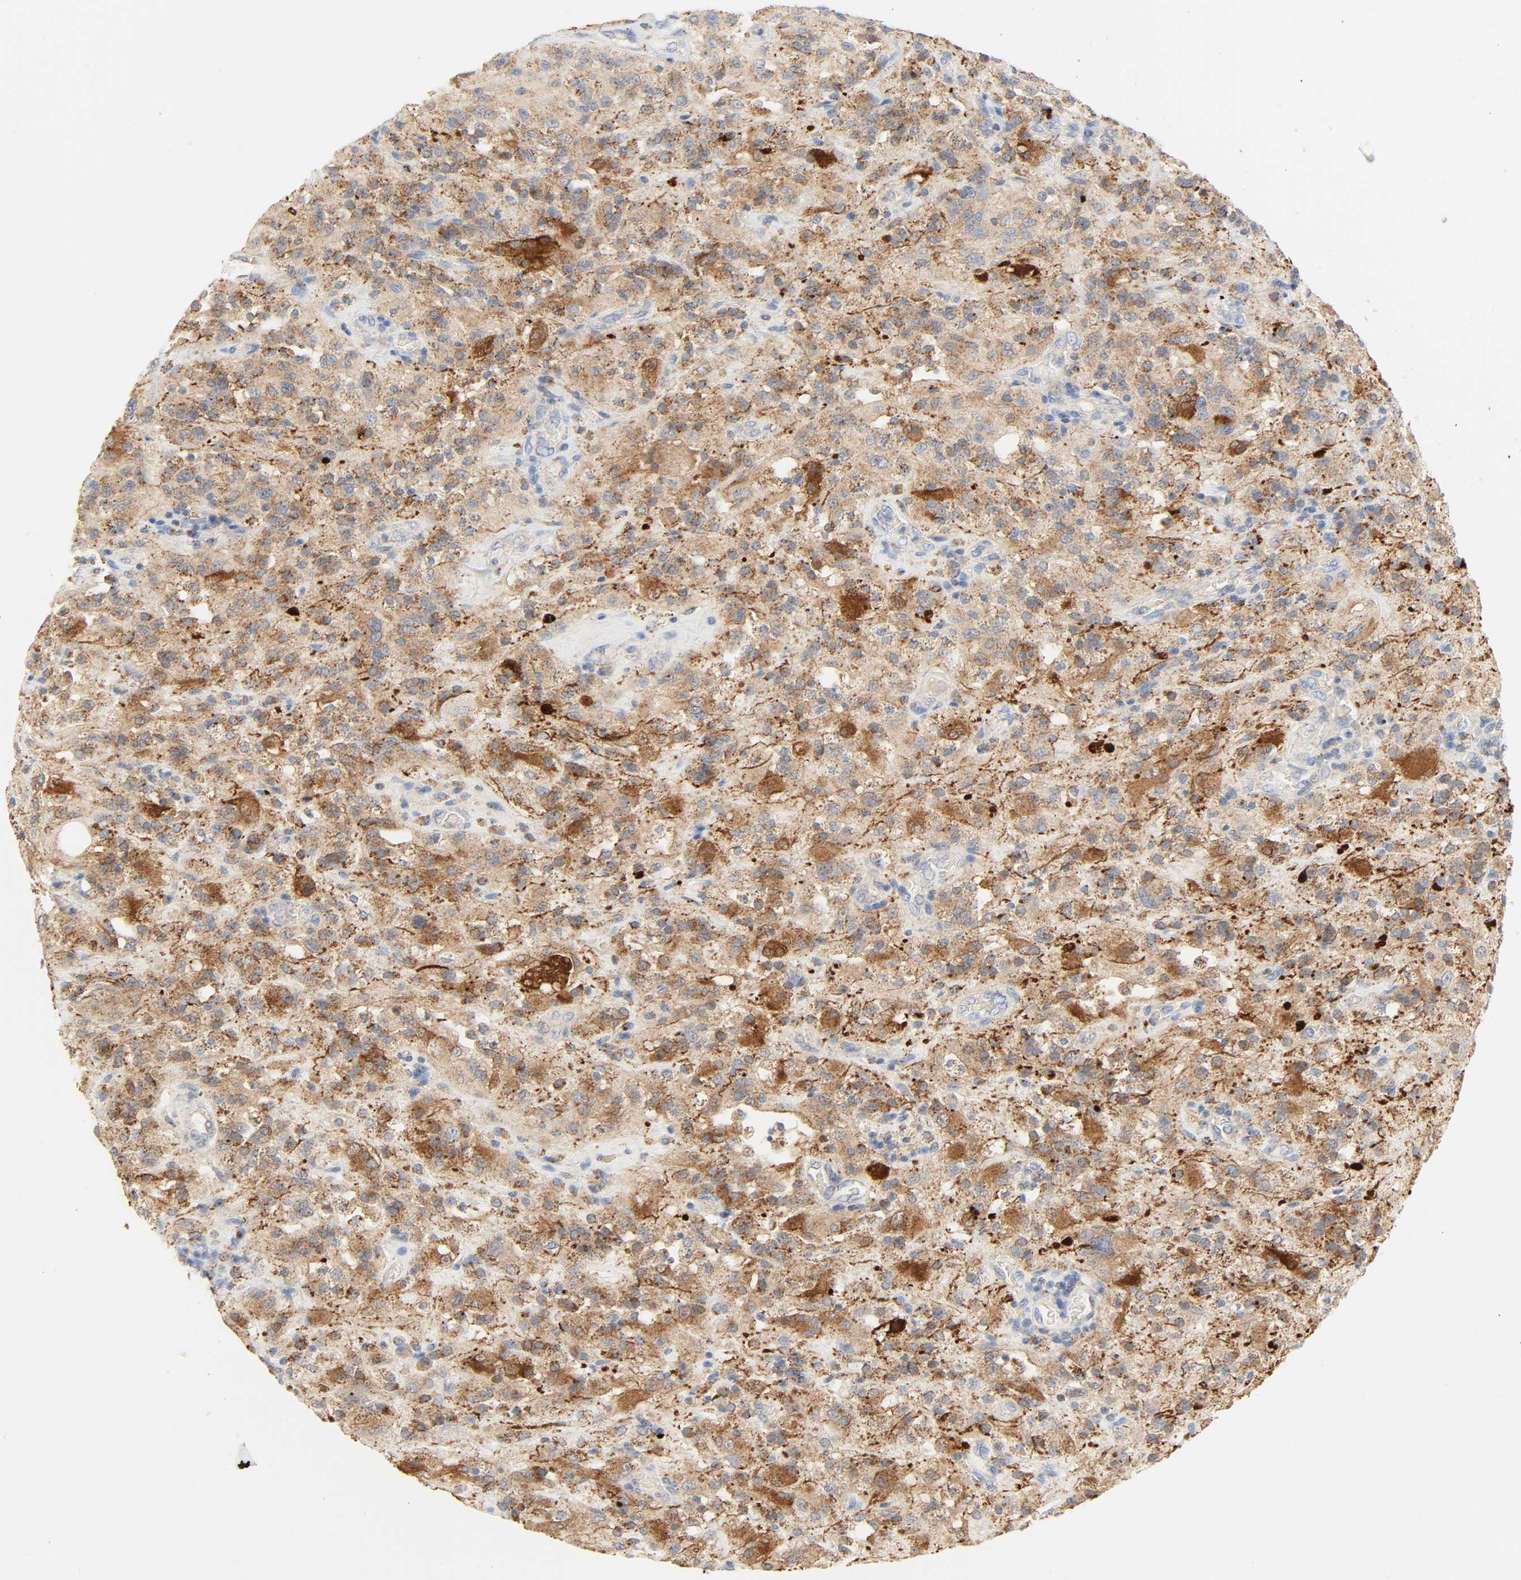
{"staining": {"intensity": "negative", "quantity": "none", "location": "none"}, "tissue": "glioma", "cell_type": "Tumor cells", "image_type": "cancer", "snomed": [{"axis": "morphology", "description": "Normal tissue, NOS"}, {"axis": "morphology", "description": "Glioma, malignant, High grade"}, {"axis": "topography", "description": "Cerebral cortex"}], "caption": "DAB (3,3'-diaminobenzidine) immunohistochemical staining of human malignant high-grade glioma demonstrates no significant positivity in tumor cells.", "gene": "CAMK2A", "patient": {"sex": "male", "age": 56}}